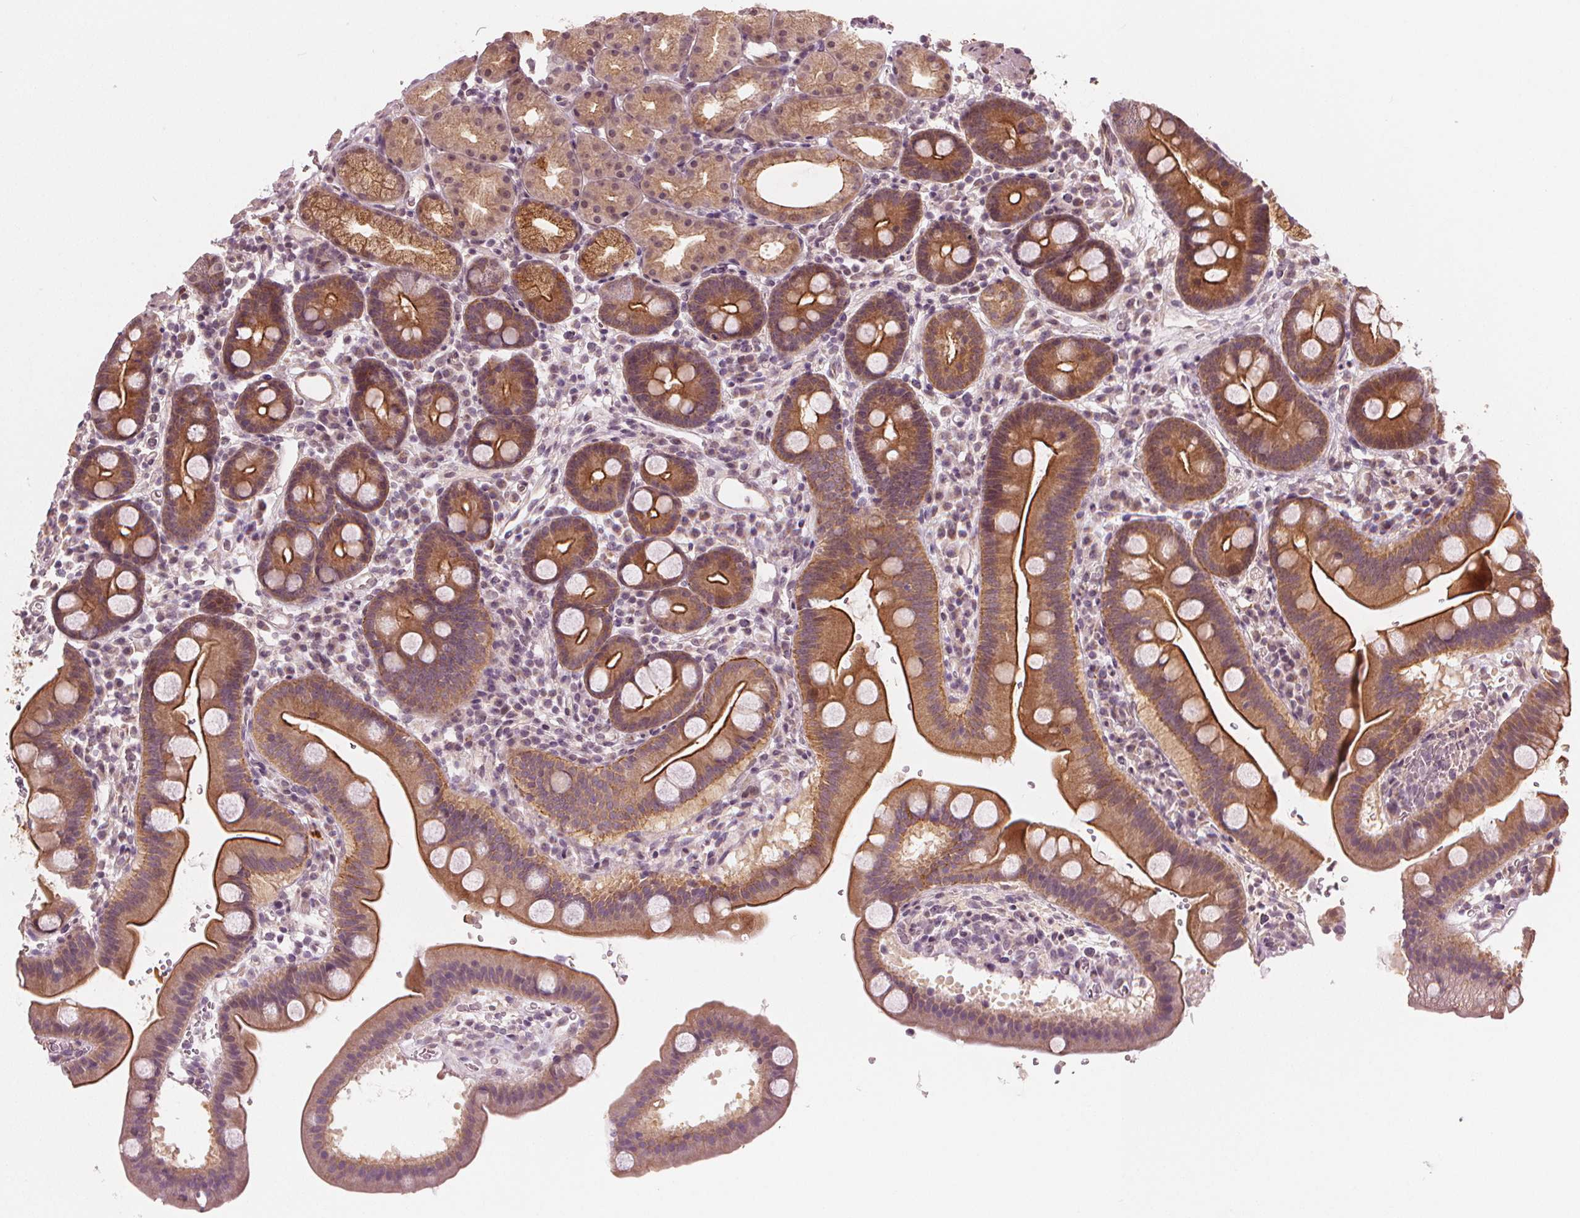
{"staining": {"intensity": "strong", "quantity": "25%-75%", "location": "cytoplasmic/membranous"}, "tissue": "duodenum", "cell_type": "Glandular cells", "image_type": "normal", "snomed": [{"axis": "morphology", "description": "Normal tissue, NOS"}, {"axis": "topography", "description": "Duodenum"}], "caption": "Duodenum stained for a protein reveals strong cytoplasmic/membranous positivity in glandular cells. The protein of interest is stained brown, and the nuclei are stained in blue (DAB IHC with brightfield microscopy, high magnification).", "gene": "CLBA1", "patient": {"sex": "male", "age": 59}}